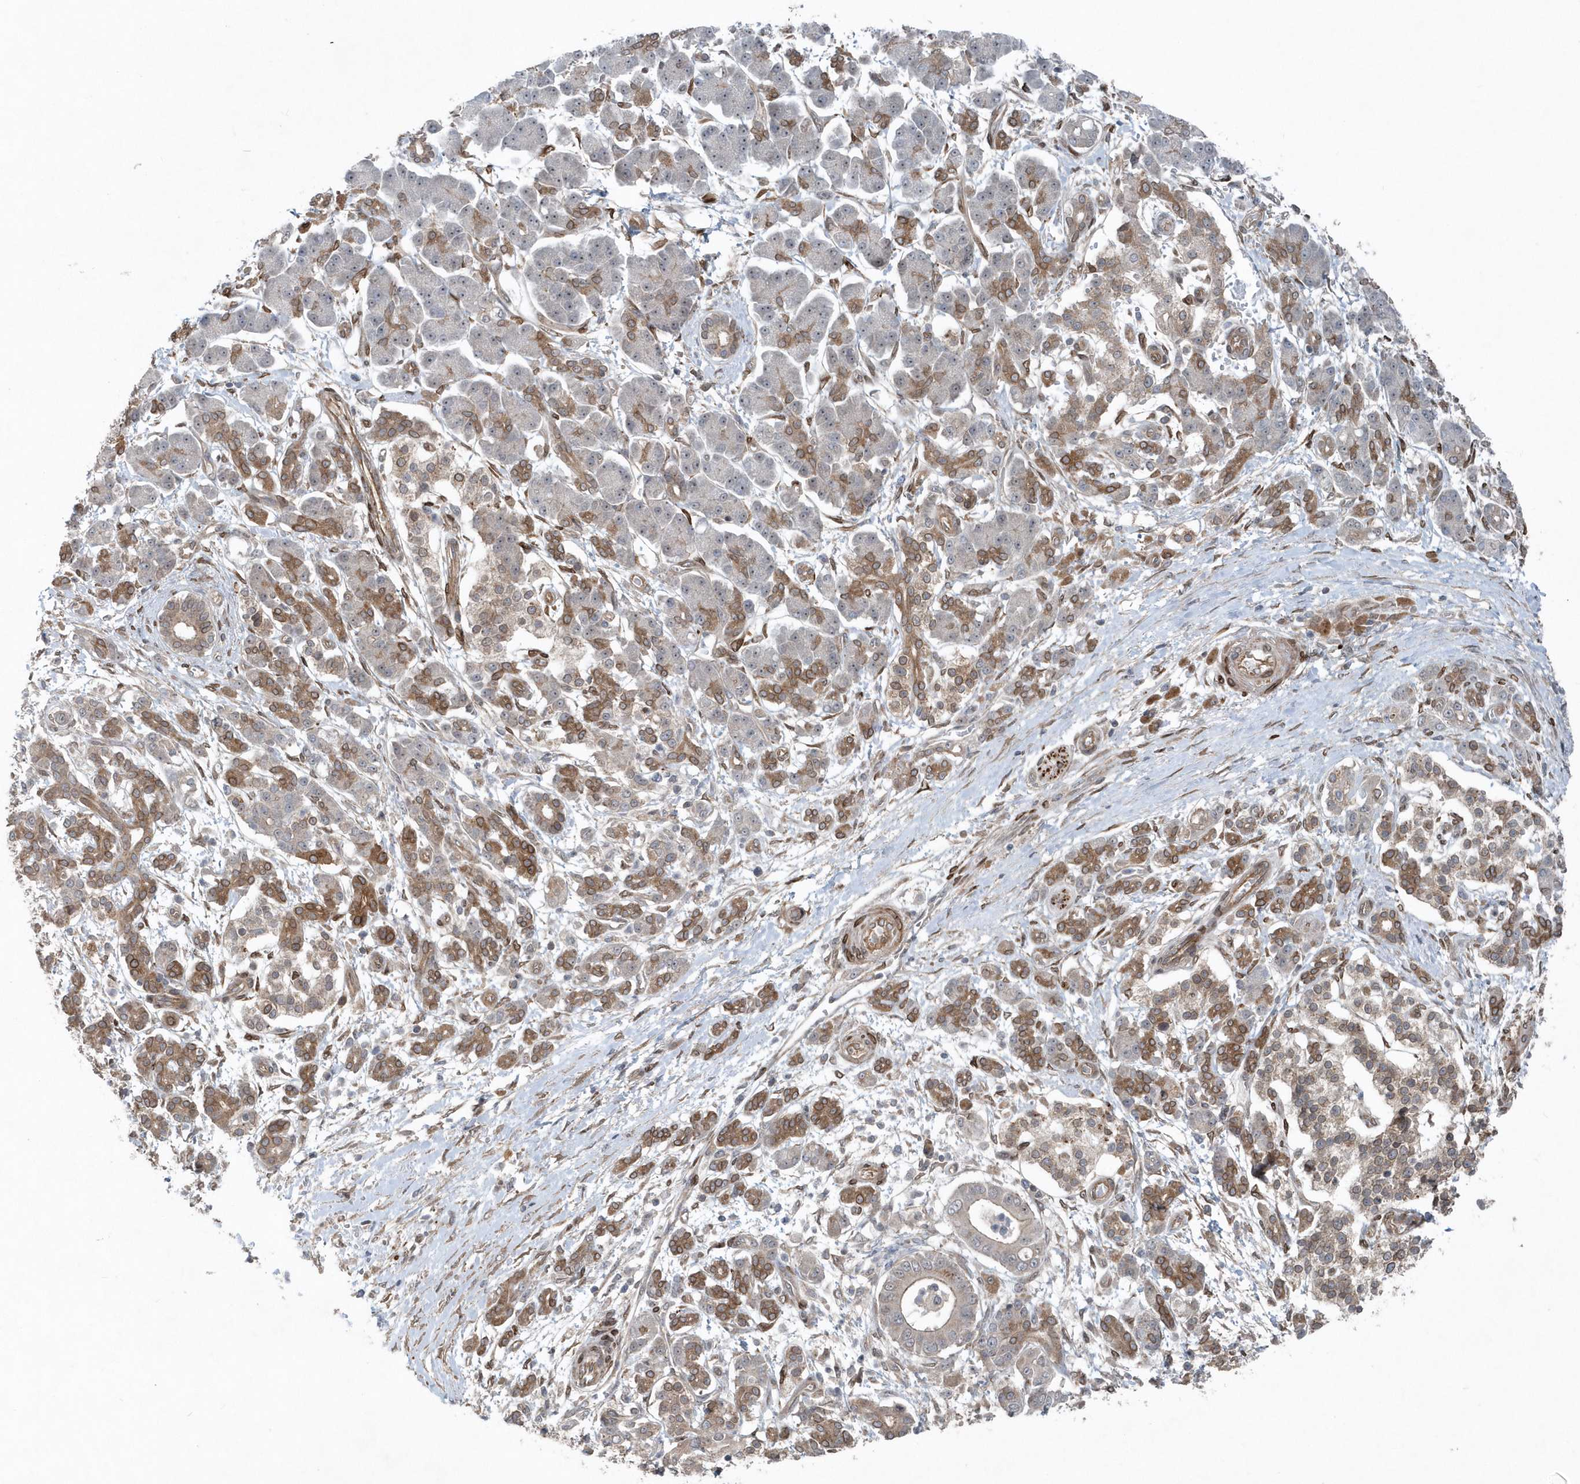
{"staining": {"intensity": "weak", "quantity": ">75%", "location": "cytoplasmic/membranous"}, "tissue": "pancreatic cancer", "cell_type": "Tumor cells", "image_type": "cancer", "snomed": [{"axis": "morphology", "description": "Adenocarcinoma, NOS"}, {"axis": "topography", "description": "Pancreas"}], "caption": "The photomicrograph reveals staining of pancreatic cancer, revealing weak cytoplasmic/membranous protein positivity (brown color) within tumor cells. The protein is shown in brown color, while the nuclei are stained blue.", "gene": "MCC", "patient": {"sex": "male", "age": 68}}